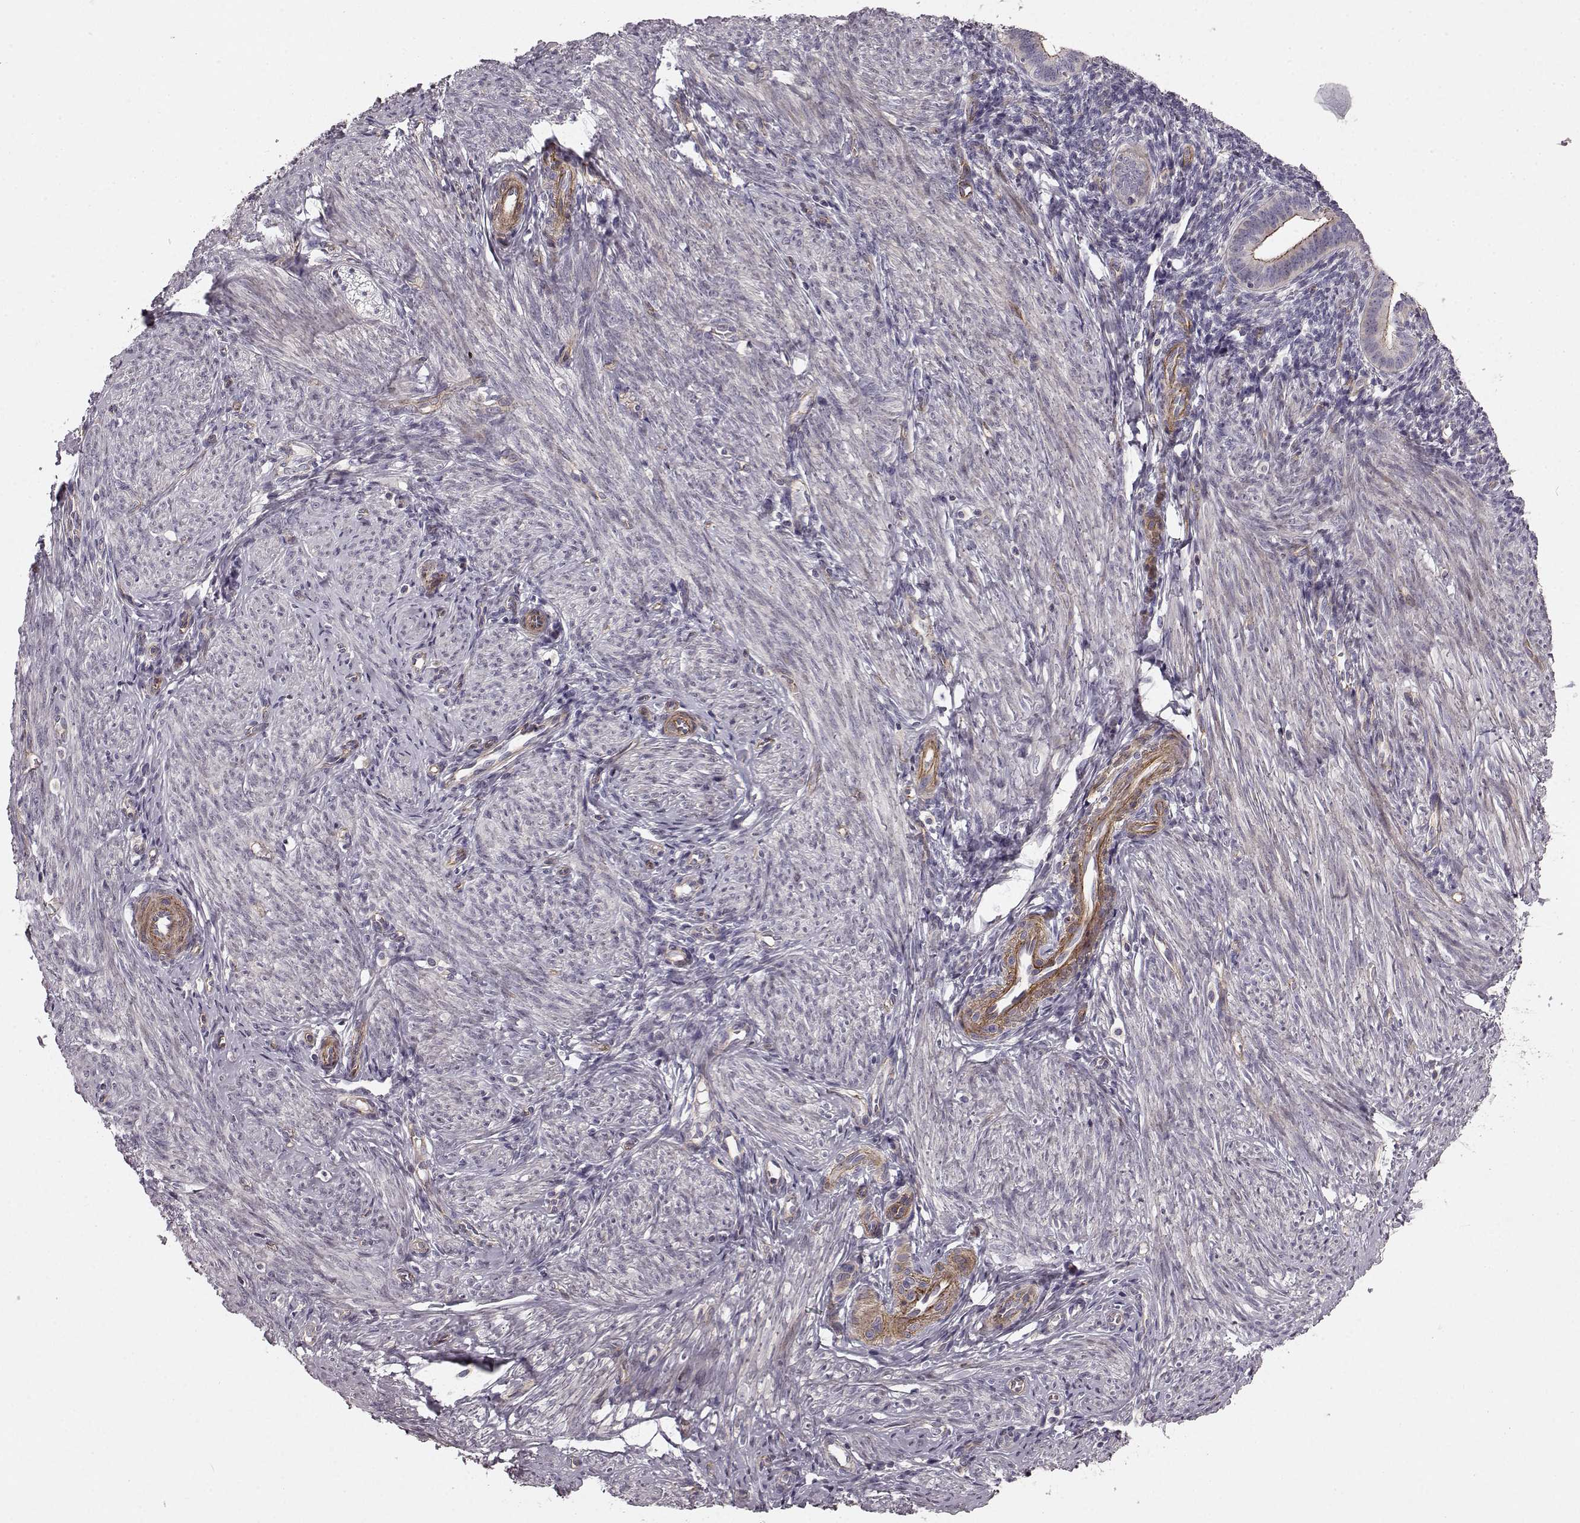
{"staining": {"intensity": "negative", "quantity": "none", "location": "none"}, "tissue": "endometrium", "cell_type": "Cells in endometrial stroma", "image_type": "normal", "snomed": [{"axis": "morphology", "description": "Normal tissue, NOS"}, {"axis": "topography", "description": "Endometrium"}], "caption": "Human endometrium stained for a protein using immunohistochemistry (IHC) reveals no expression in cells in endometrial stroma.", "gene": "SLC22A18", "patient": {"sex": "female", "age": 40}}